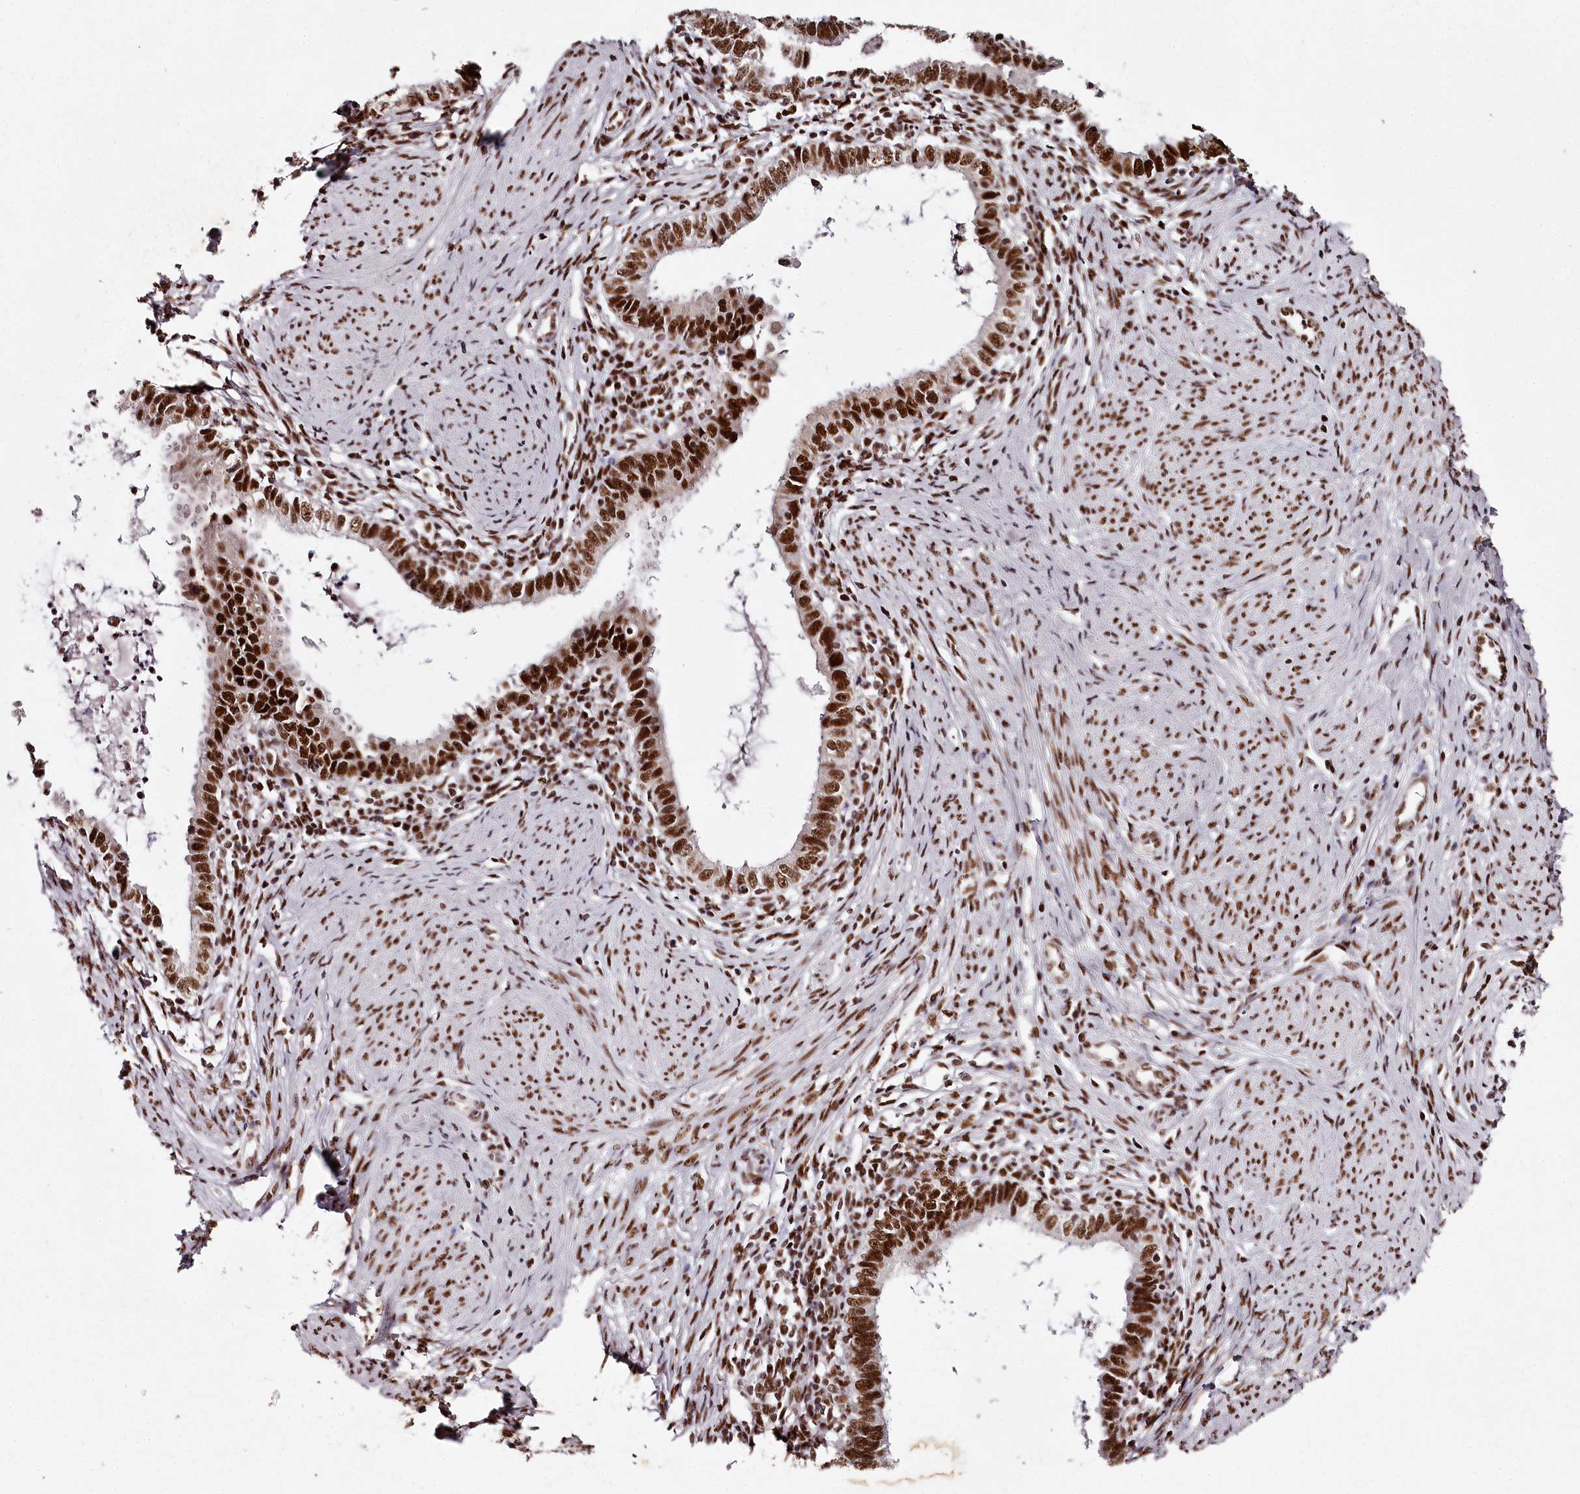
{"staining": {"intensity": "strong", "quantity": ">75%", "location": "nuclear"}, "tissue": "cervical cancer", "cell_type": "Tumor cells", "image_type": "cancer", "snomed": [{"axis": "morphology", "description": "Adenocarcinoma, NOS"}, {"axis": "topography", "description": "Cervix"}], "caption": "Immunohistochemistry (IHC) photomicrograph of human cervical adenocarcinoma stained for a protein (brown), which reveals high levels of strong nuclear positivity in about >75% of tumor cells.", "gene": "PSPC1", "patient": {"sex": "female", "age": 36}}